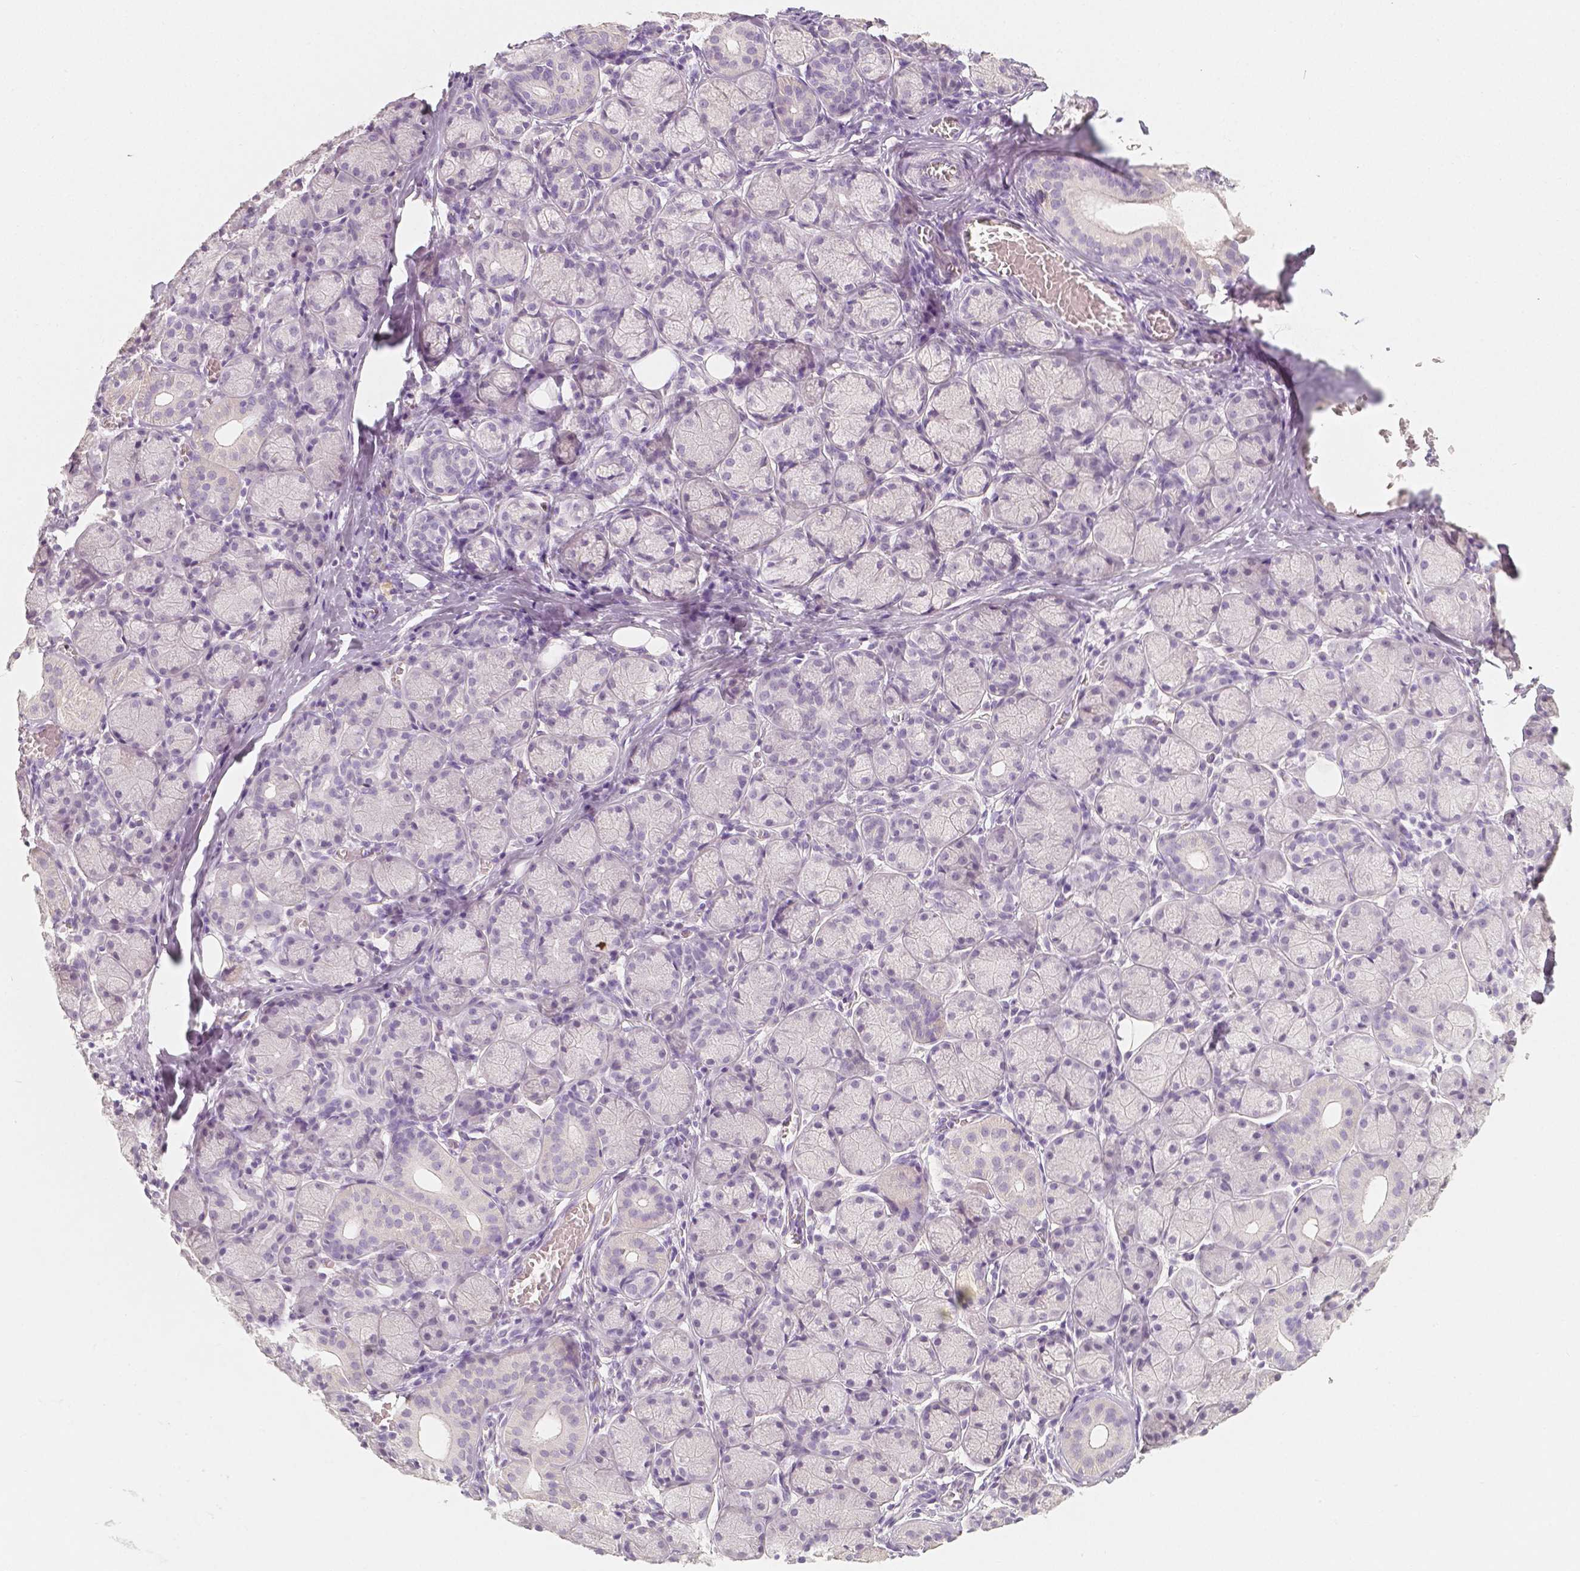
{"staining": {"intensity": "negative", "quantity": "none", "location": "none"}, "tissue": "salivary gland", "cell_type": "Glandular cells", "image_type": "normal", "snomed": [{"axis": "morphology", "description": "Normal tissue, NOS"}, {"axis": "topography", "description": "Salivary gland"}, {"axis": "topography", "description": "Peripheral nerve tissue"}], "caption": "An immunohistochemistry (IHC) histopathology image of benign salivary gland is shown. There is no staining in glandular cells of salivary gland. (Brightfield microscopy of DAB (3,3'-diaminobenzidine) immunohistochemistry (IHC) at high magnification).", "gene": "NECAB2", "patient": {"sex": "female", "age": 24}}